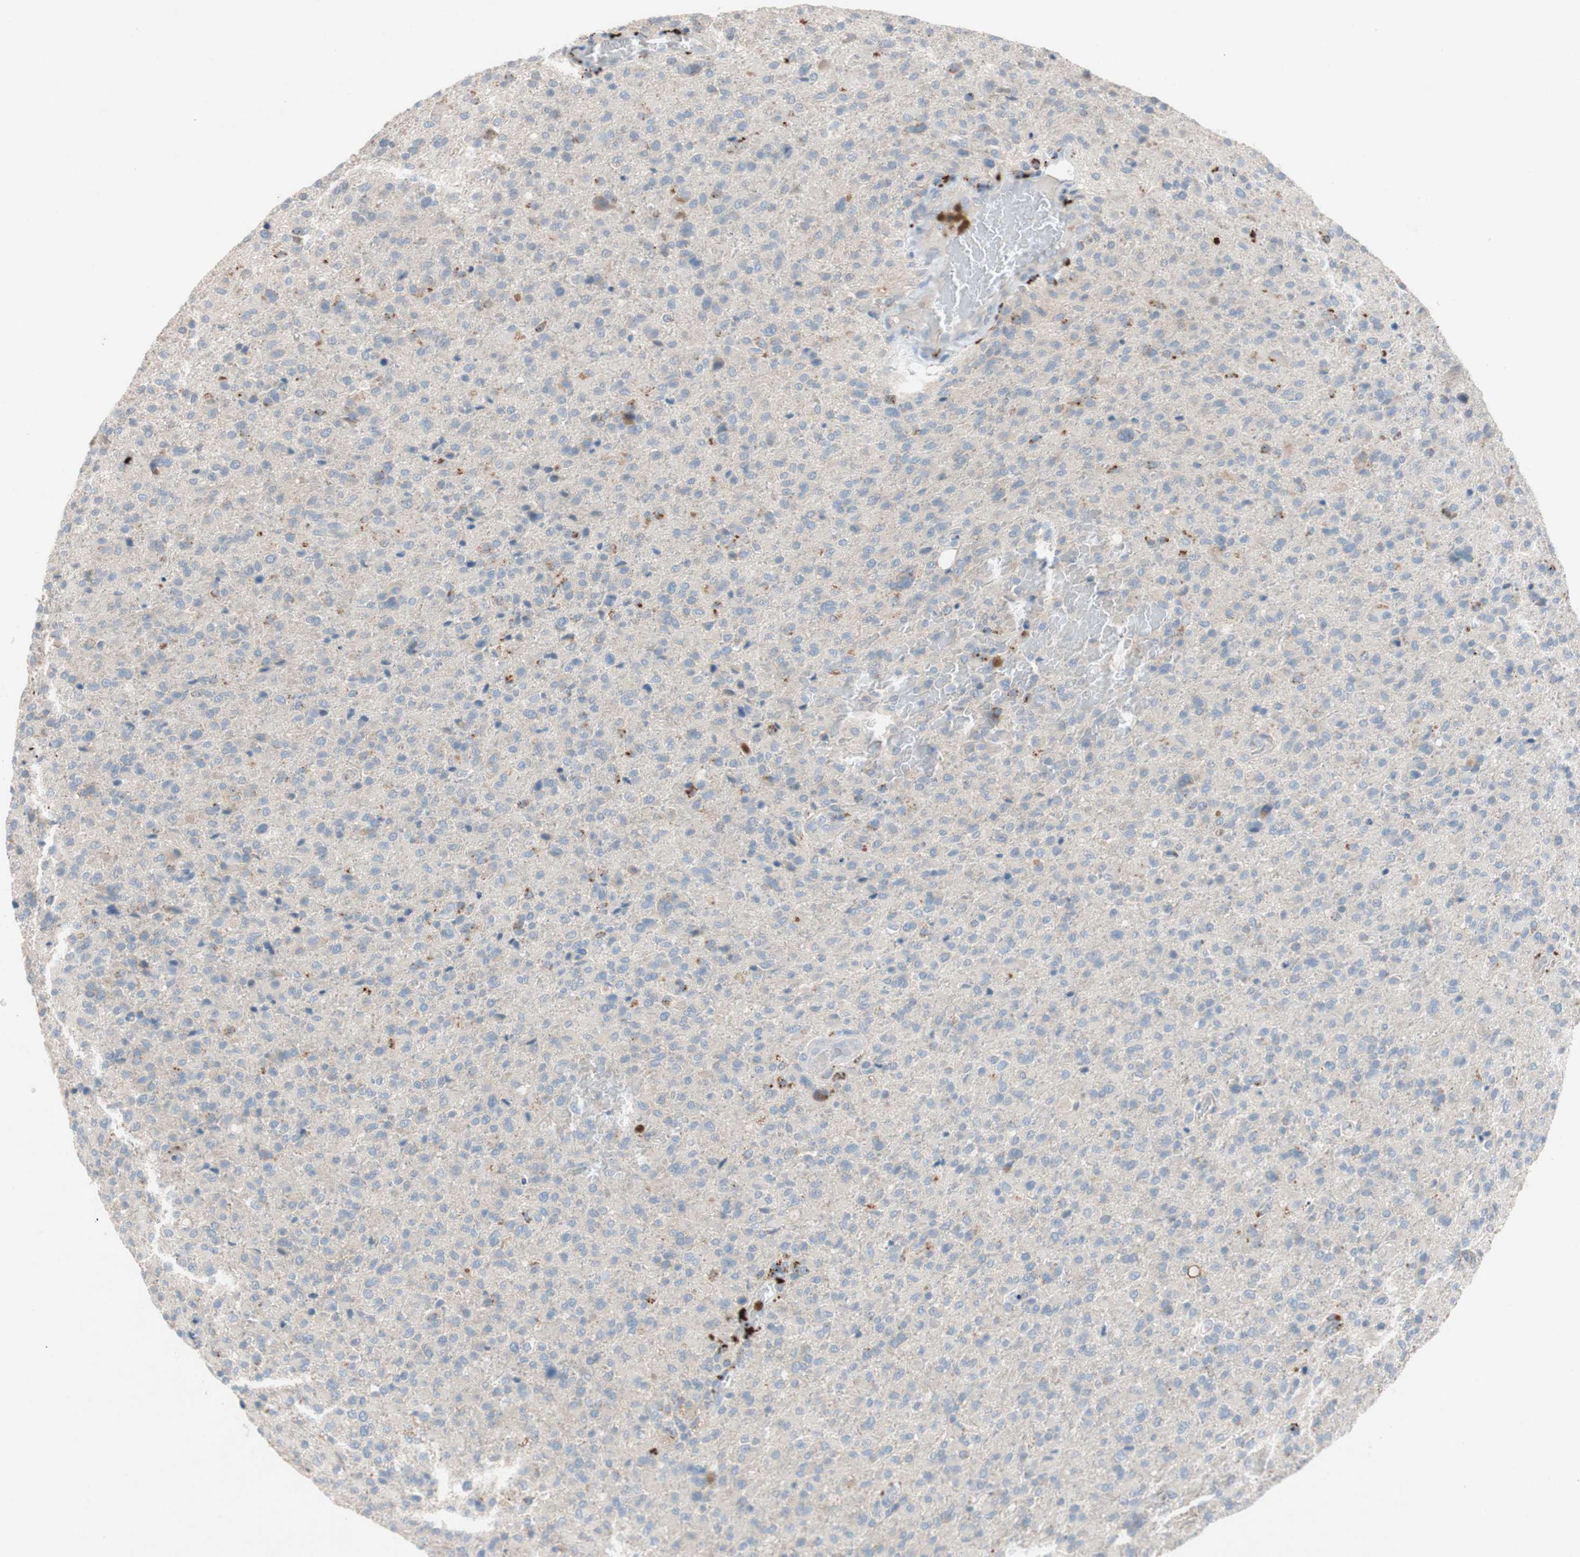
{"staining": {"intensity": "weak", "quantity": "25%-75%", "location": "cytoplasmic/membranous"}, "tissue": "glioma", "cell_type": "Tumor cells", "image_type": "cancer", "snomed": [{"axis": "morphology", "description": "Glioma, malignant, High grade"}, {"axis": "topography", "description": "Brain"}], "caption": "Immunohistochemistry (IHC) micrograph of neoplastic tissue: glioma stained using immunohistochemistry (IHC) exhibits low levels of weak protein expression localized specifically in the cytoplasmic/membranous of tumor cells, appearing as a cytoplasmic/membranous brown color.", "gene": "CLEC4D", "patient": {"sex": "male", "age": 71}}